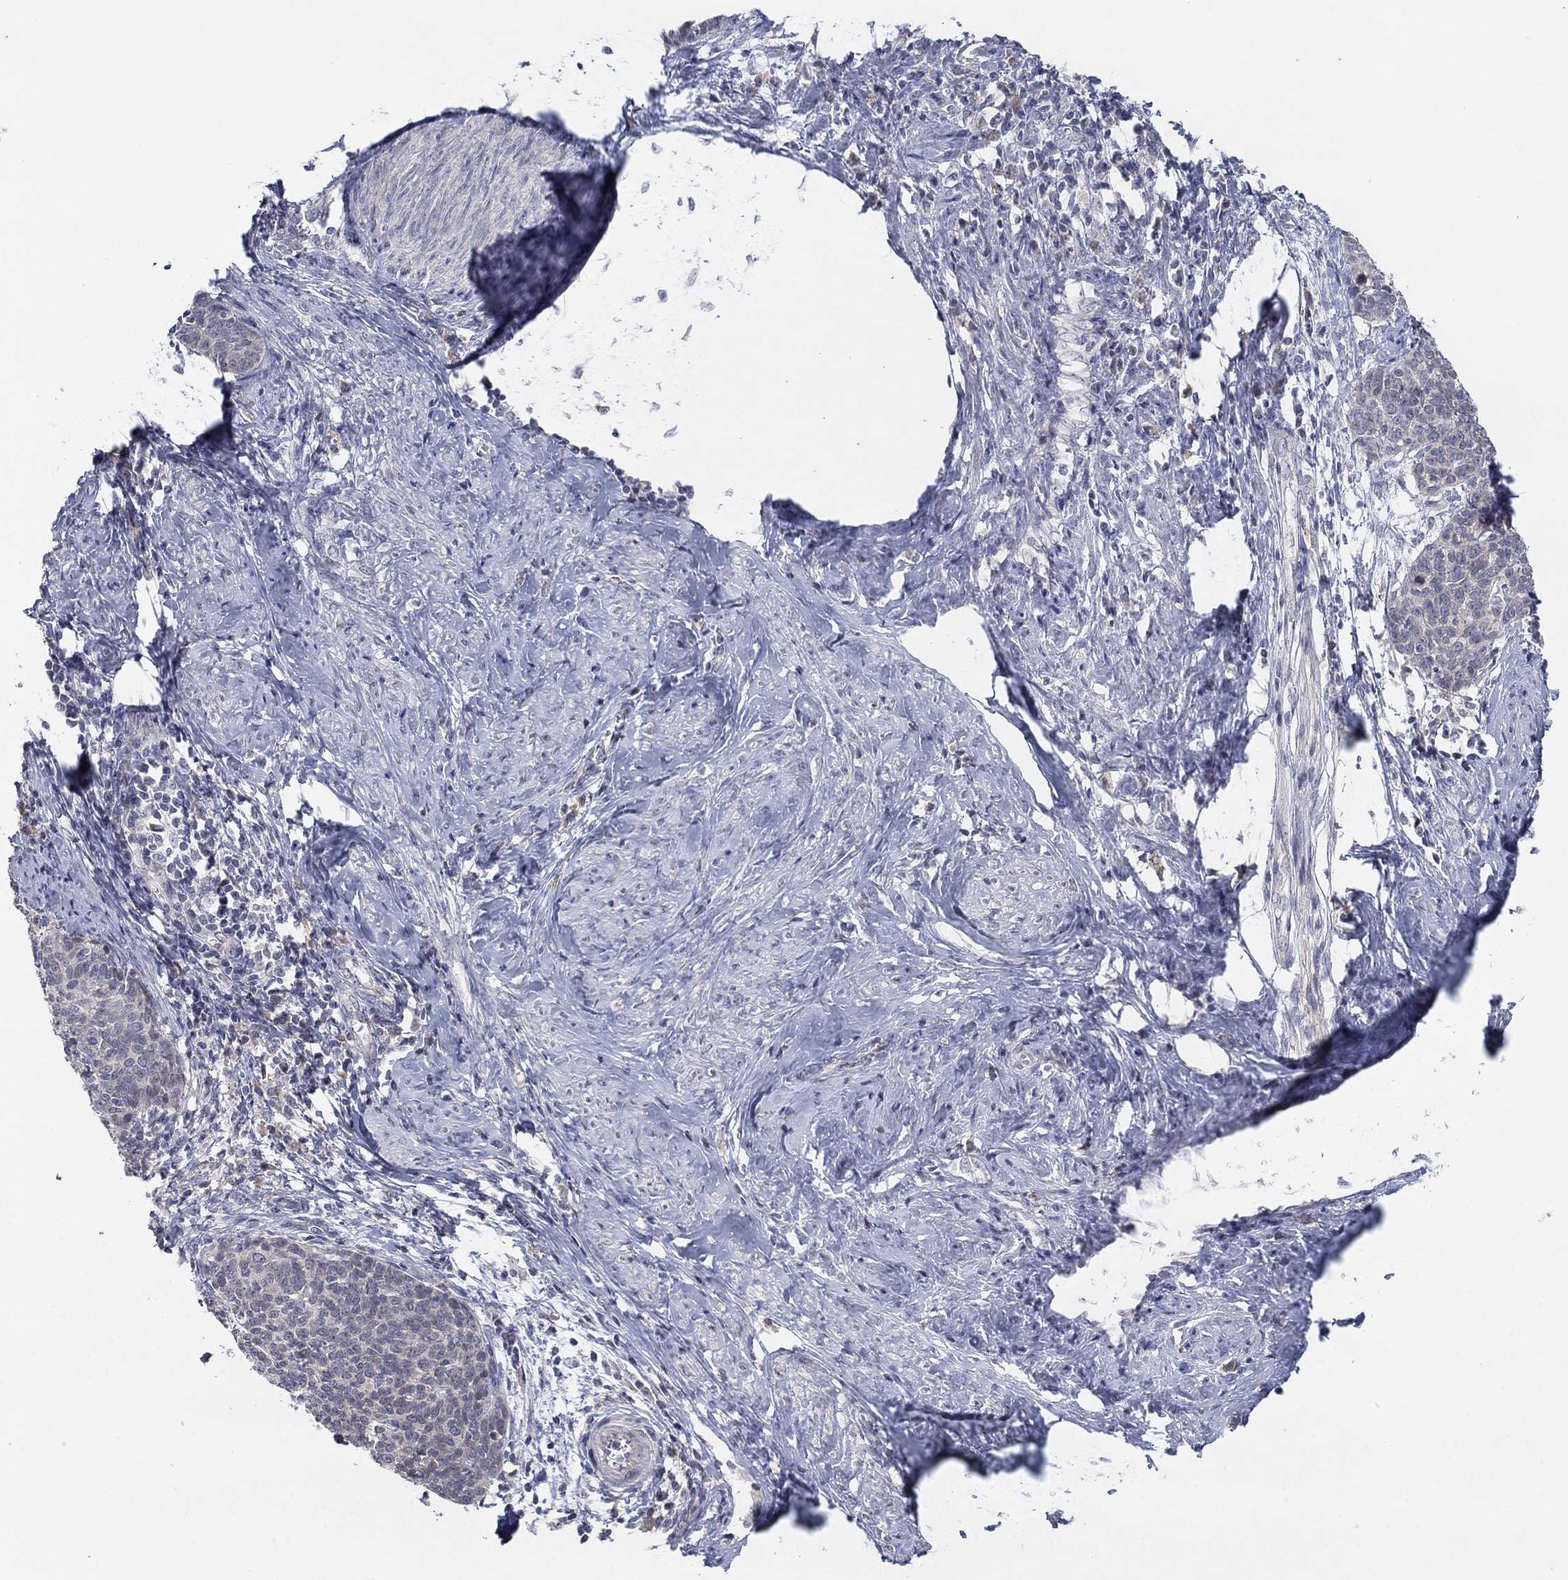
{"staining": {"intensity": "negative", "quantity": "none", "location": "none"}, "tissue": "cervical cancer", "cell_type": "Tumor cells", "image_type": "cancer", "snomed": [{"axis": "morphology", "description": "Normal tissue, NOS"}, {"axis": "morphology", "description": "Squamous cell carcinoma, NOS"}, {"axis": "topography", "description": "Cervix"}], "caption": "This photomicrograph is of cervical squamous cell carcinoma stained with immunohistochemistry (IHC) to label a protein in brown with the nuclei are counter-stained blue. There is no staining in tumor cells.", "gene": "AMN1", "patient": {"sex": "female", "age": 39}}